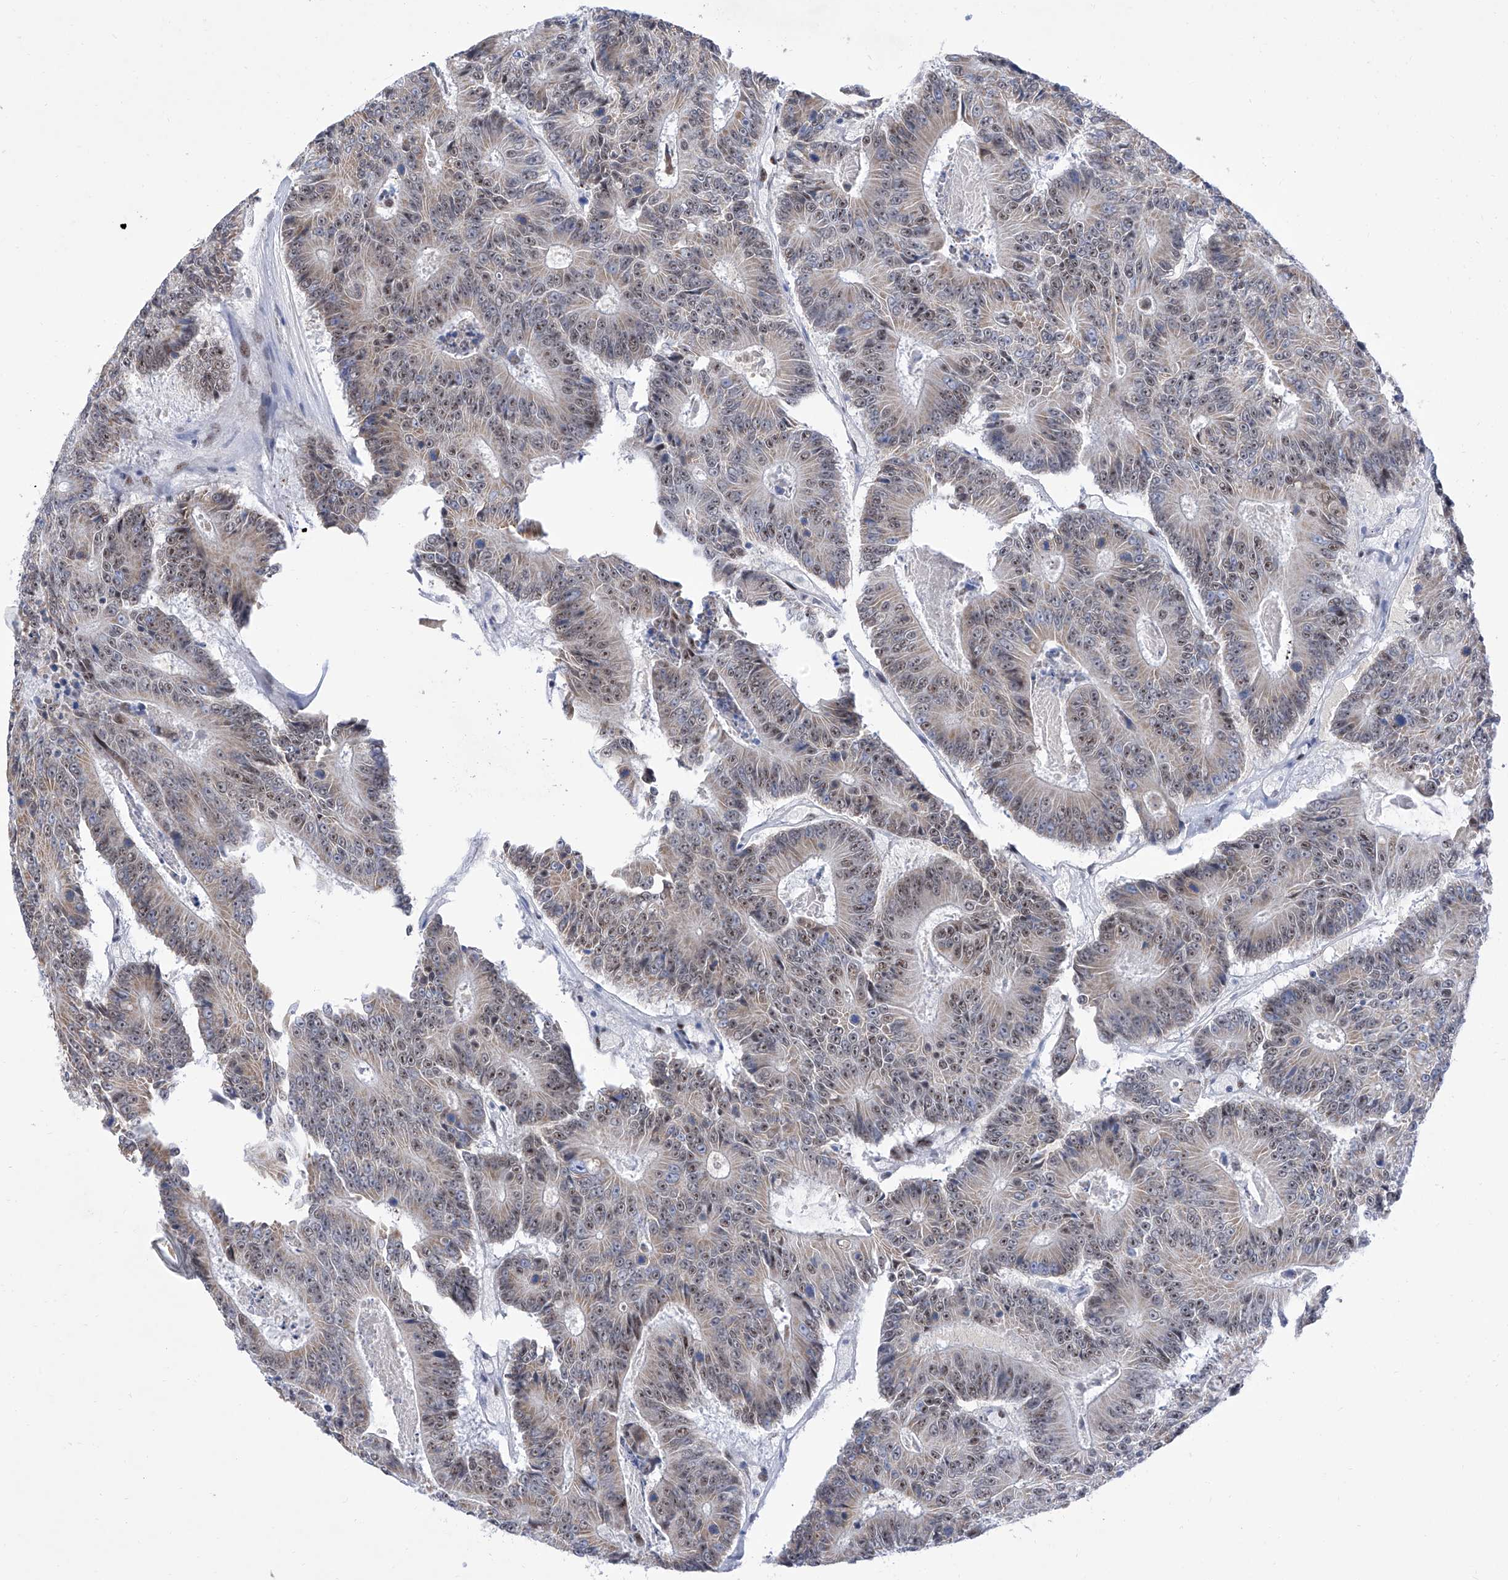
{"staining": {"intensity": "weak", "quantity": ">75%", "location": "cytoplasmic/membranous,nuclear"}, "tissue": "colorectal cancer", "cell_type": "Tumor cells", "image_type": "cancer", "snomed": [{"axis": "morphology", "description": "Adenocarcinoma, NOS"}, {"axis": "topography", "description": "Colon"}], "caption": "High-magnification brightfield microscopy of colorectal cancer (adenocarcinoma) stained with DAB (brown) and counterstained with hematoxylin (blue). tumor cells exhibit weak cytoplasmic/membranous and nuclear staining is seen in approximately>75% of cells.", "gene": "ATN1", "patient": {"sex": "male", "age": 83}}